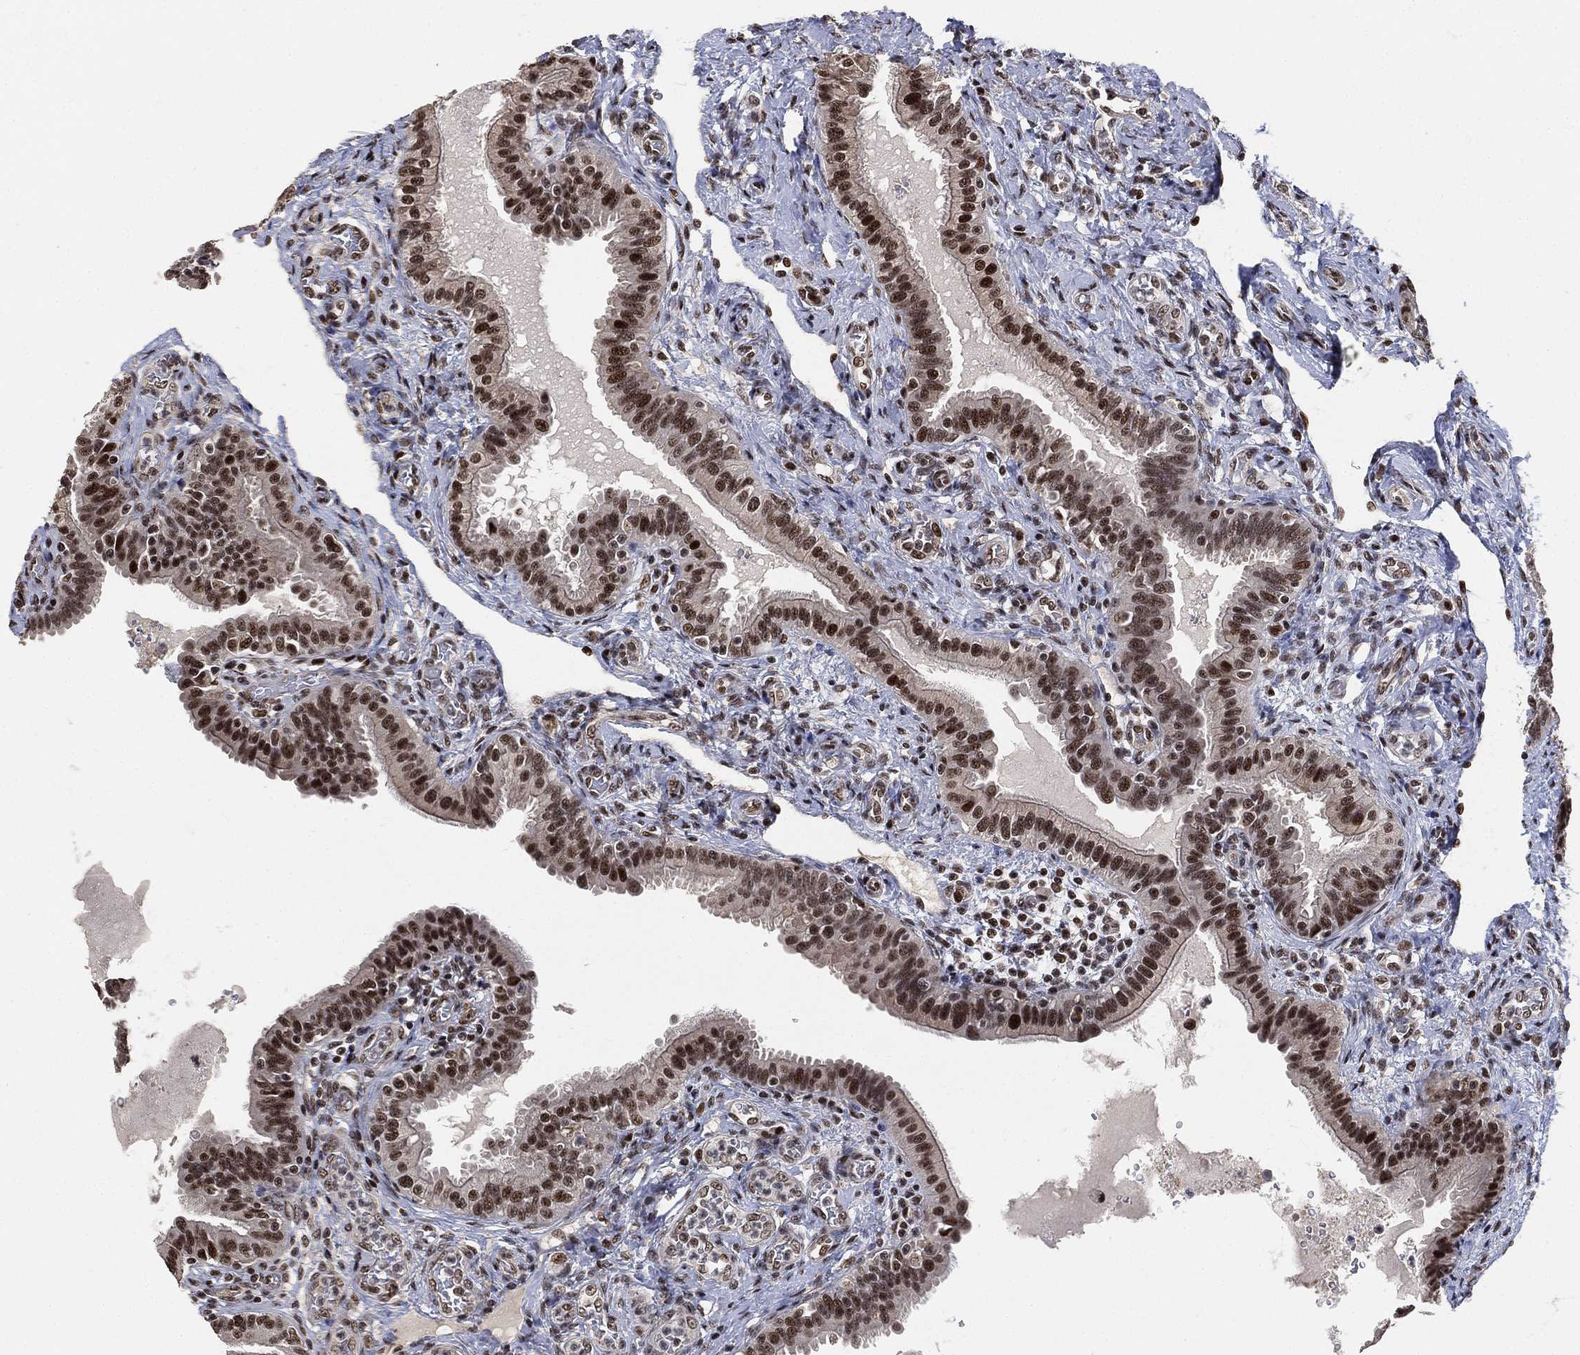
{"staining": {"intensity": "strong", "quantity": ">75%", "location": "nuclear"}, "tissue": "fallopian tube", "cell_type": "Glandular cells", "image_type": "normal", "snomed": [{"axis": "morphology", "description": "Normal tissue, NOS"}, {"axis": "topography", "description": "Fallopian tube"}, {"axis": "topography", "description": "Ovary"}], "caption": "DAB (3,3'-diaminobenzidine) immunohistochemical staining of benign human fallopian tube displays strong nuclear protein expression in about >75% of glandular cells.", "gene": "ZSCAN30", "patient": {"sex": "female", "age": 41}}